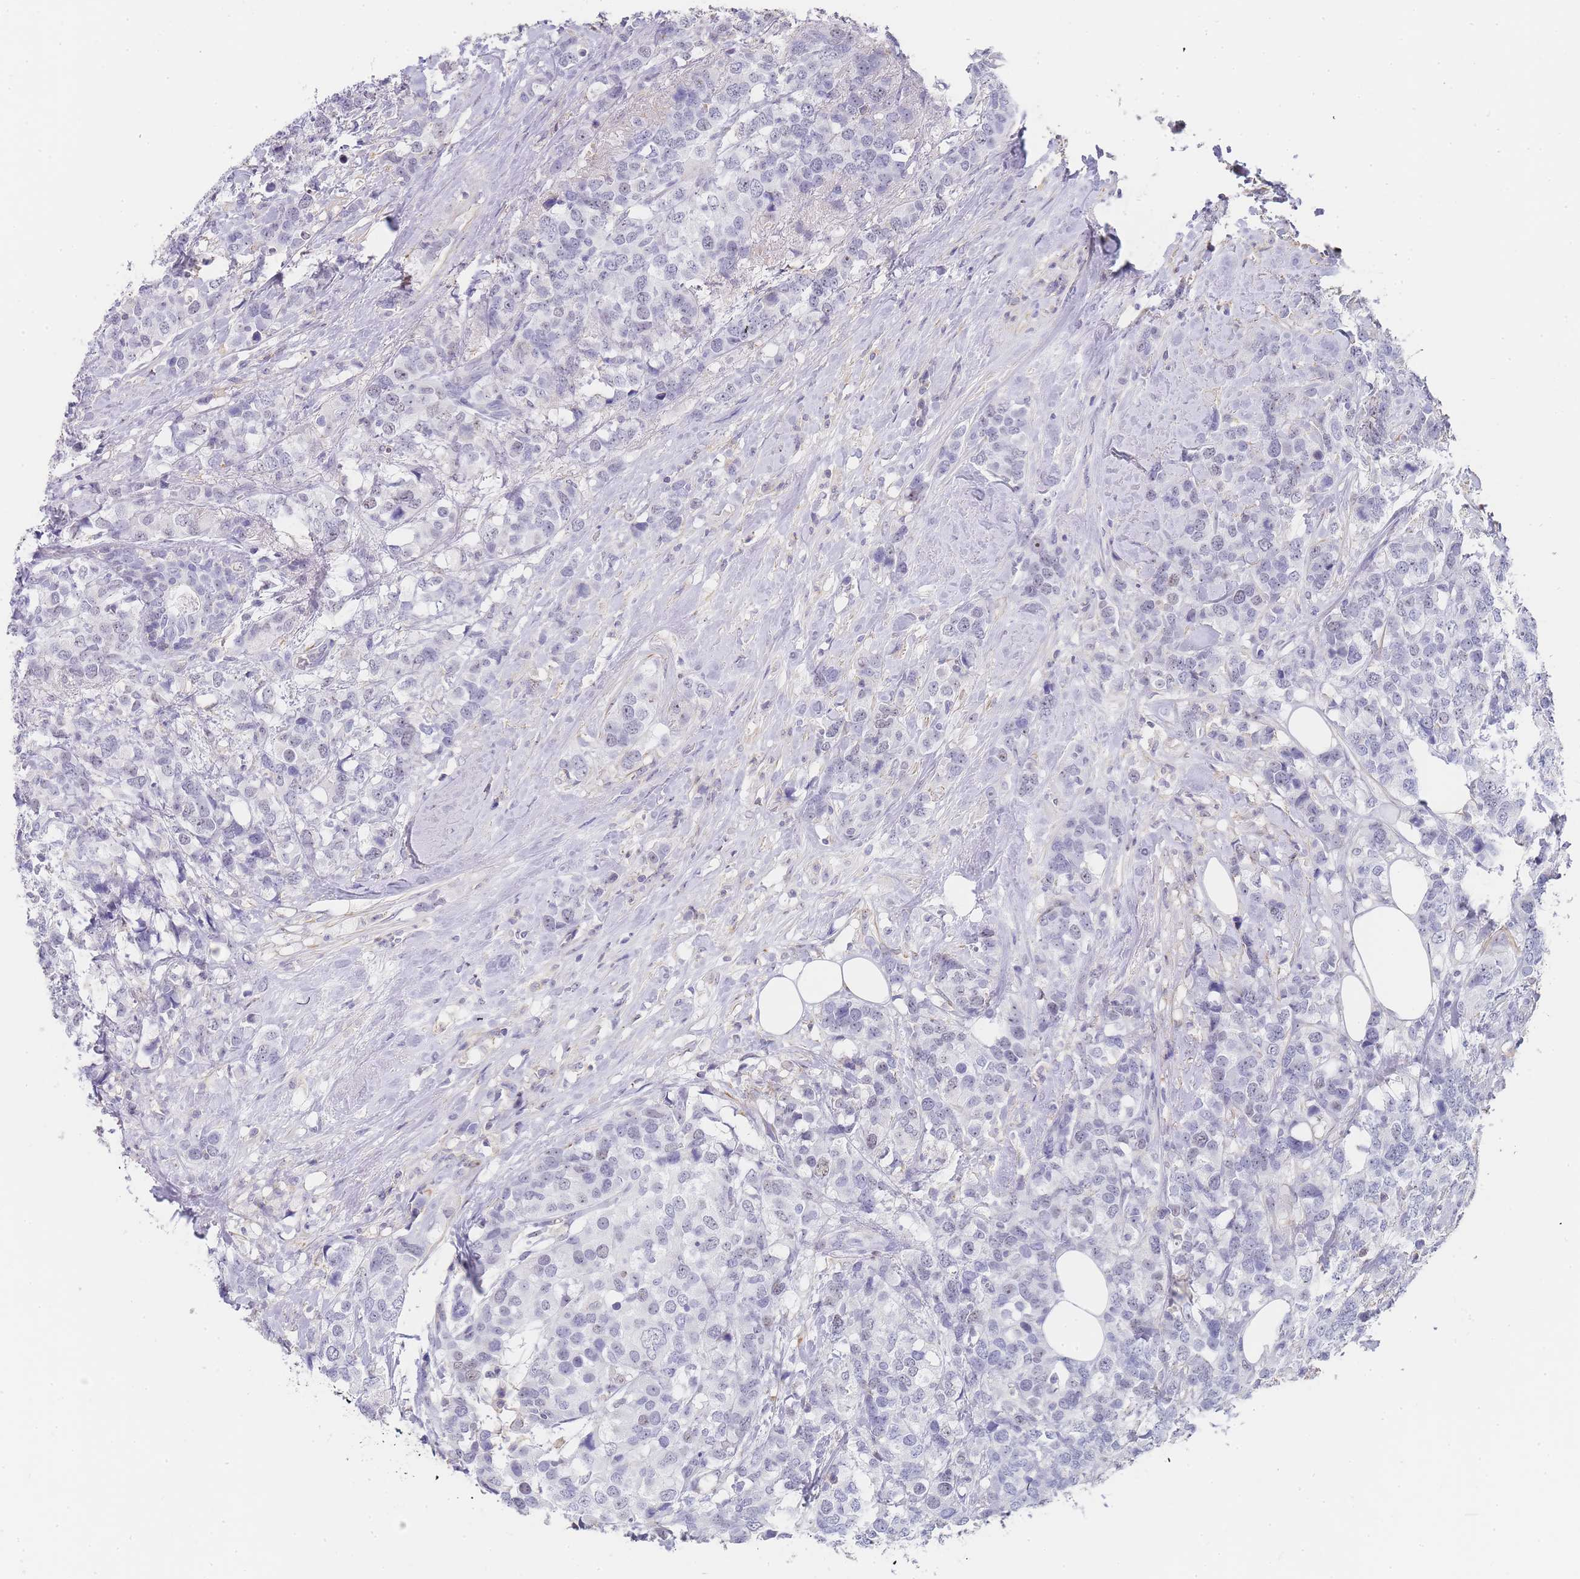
{"staining": {"intensity": "negative", "quantity": "none", "location": "none"}, "tissue": "breast cancer", "cell_type": "Tumor cells", "image_type": "cancer", "snomed": [{"axis": "morphology", "description": "Lobular carcinoma"}, {"axis": "topography", "description": "Breast"}], "caption": "Immunohistochemical staining of breast lobular carcinoma displays no significant expression in tumor cells.", "gene": "NOP14", "patient": {"sex": "female", "age": 59}}